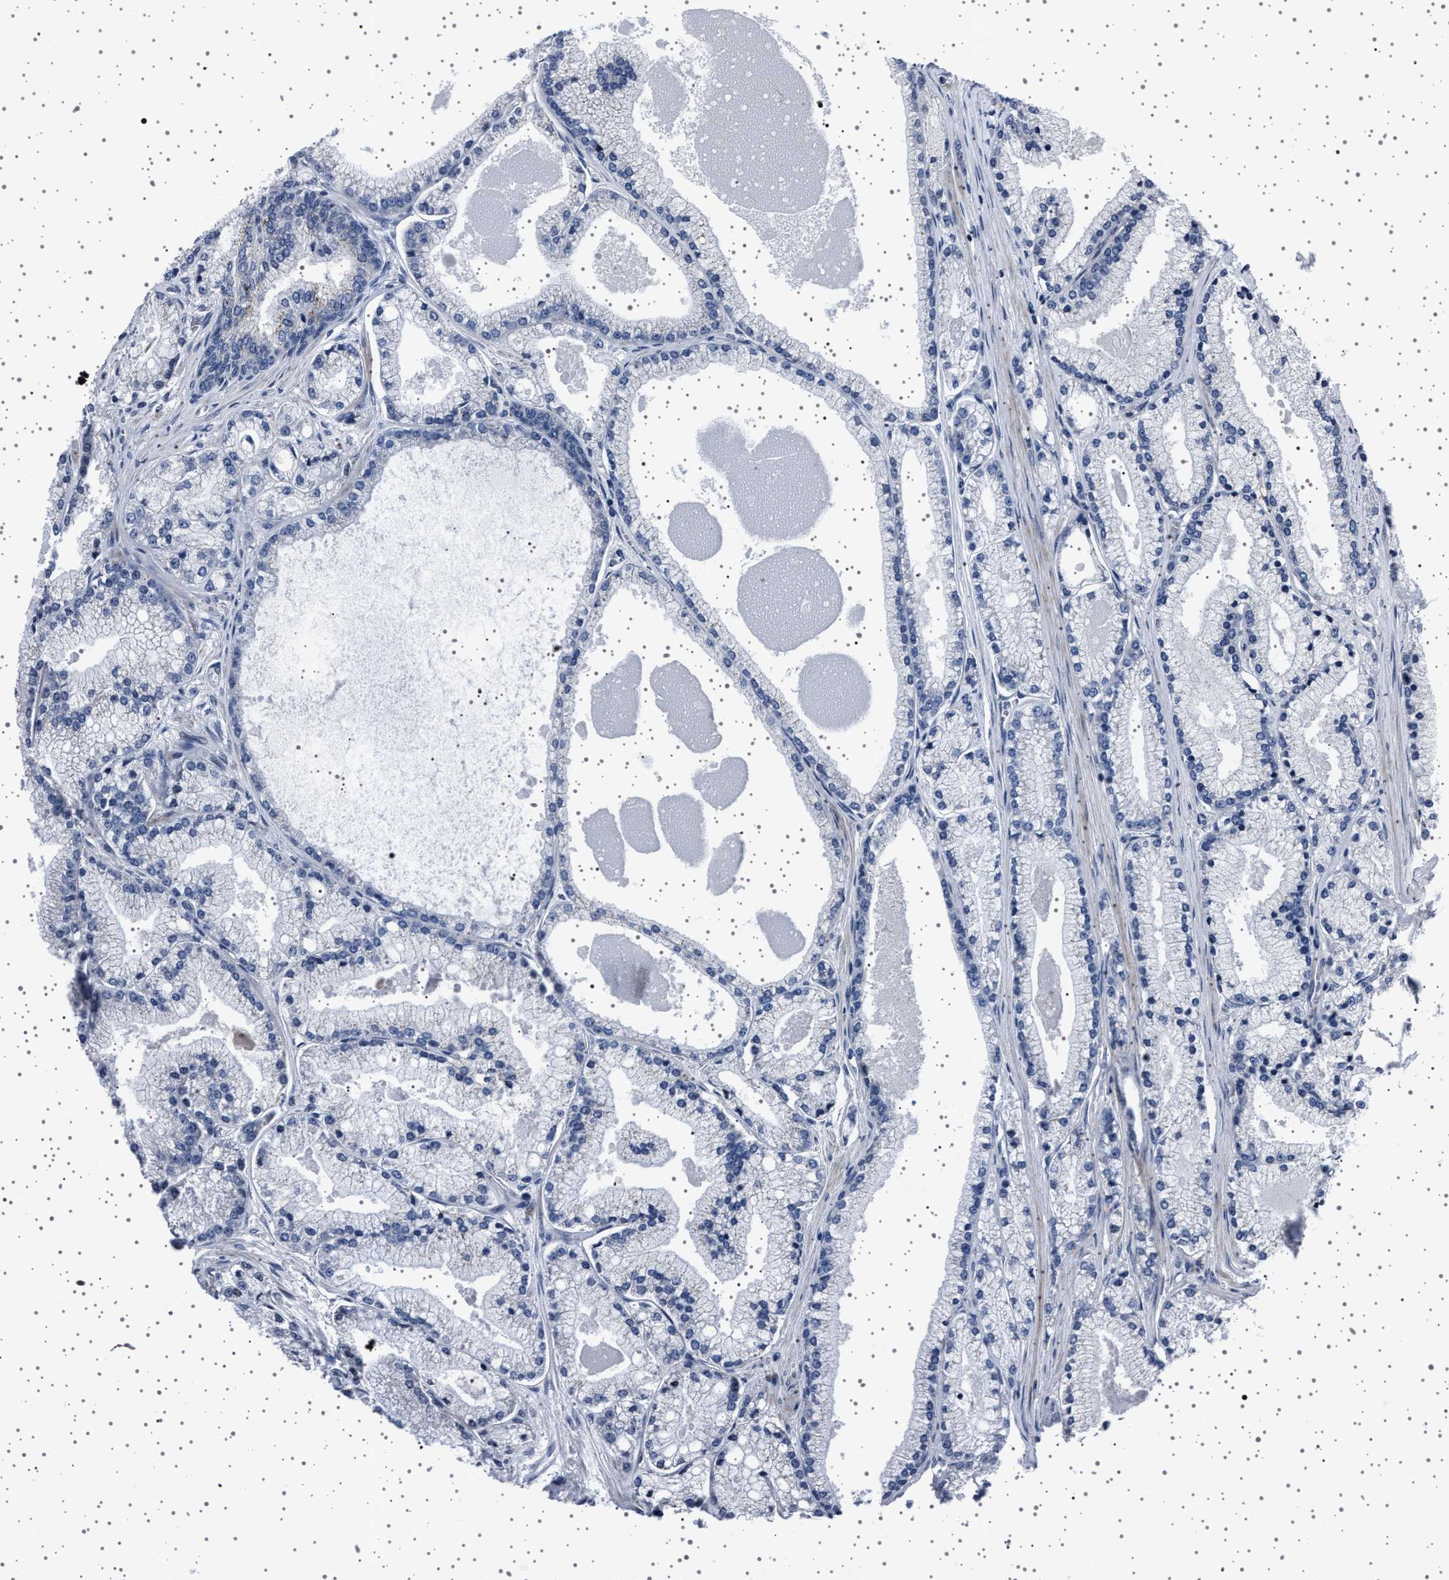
{"staining": {"intensity": "negative", "quantity": "none", "location": "none"}, "tissue": "prostate cancer", "cell_type": "Tumor cells", "image_type": "cancer", "snomed": [{"axis": "morphology", "description": "Adenocarcinoma, High grade"}, {"axis": "topography", "description": "Prostate"}], "caption": "The immunohistochemistry (IHC) micrograph has no significant positivity in tumor cells of prostate cancer (high-grade adenocarcinoma) tissue. (Brightfield microscopy of DAB IHC at high magnification).", "gene": "PAK5", "patient": {"sex": "male", "age": 71}}